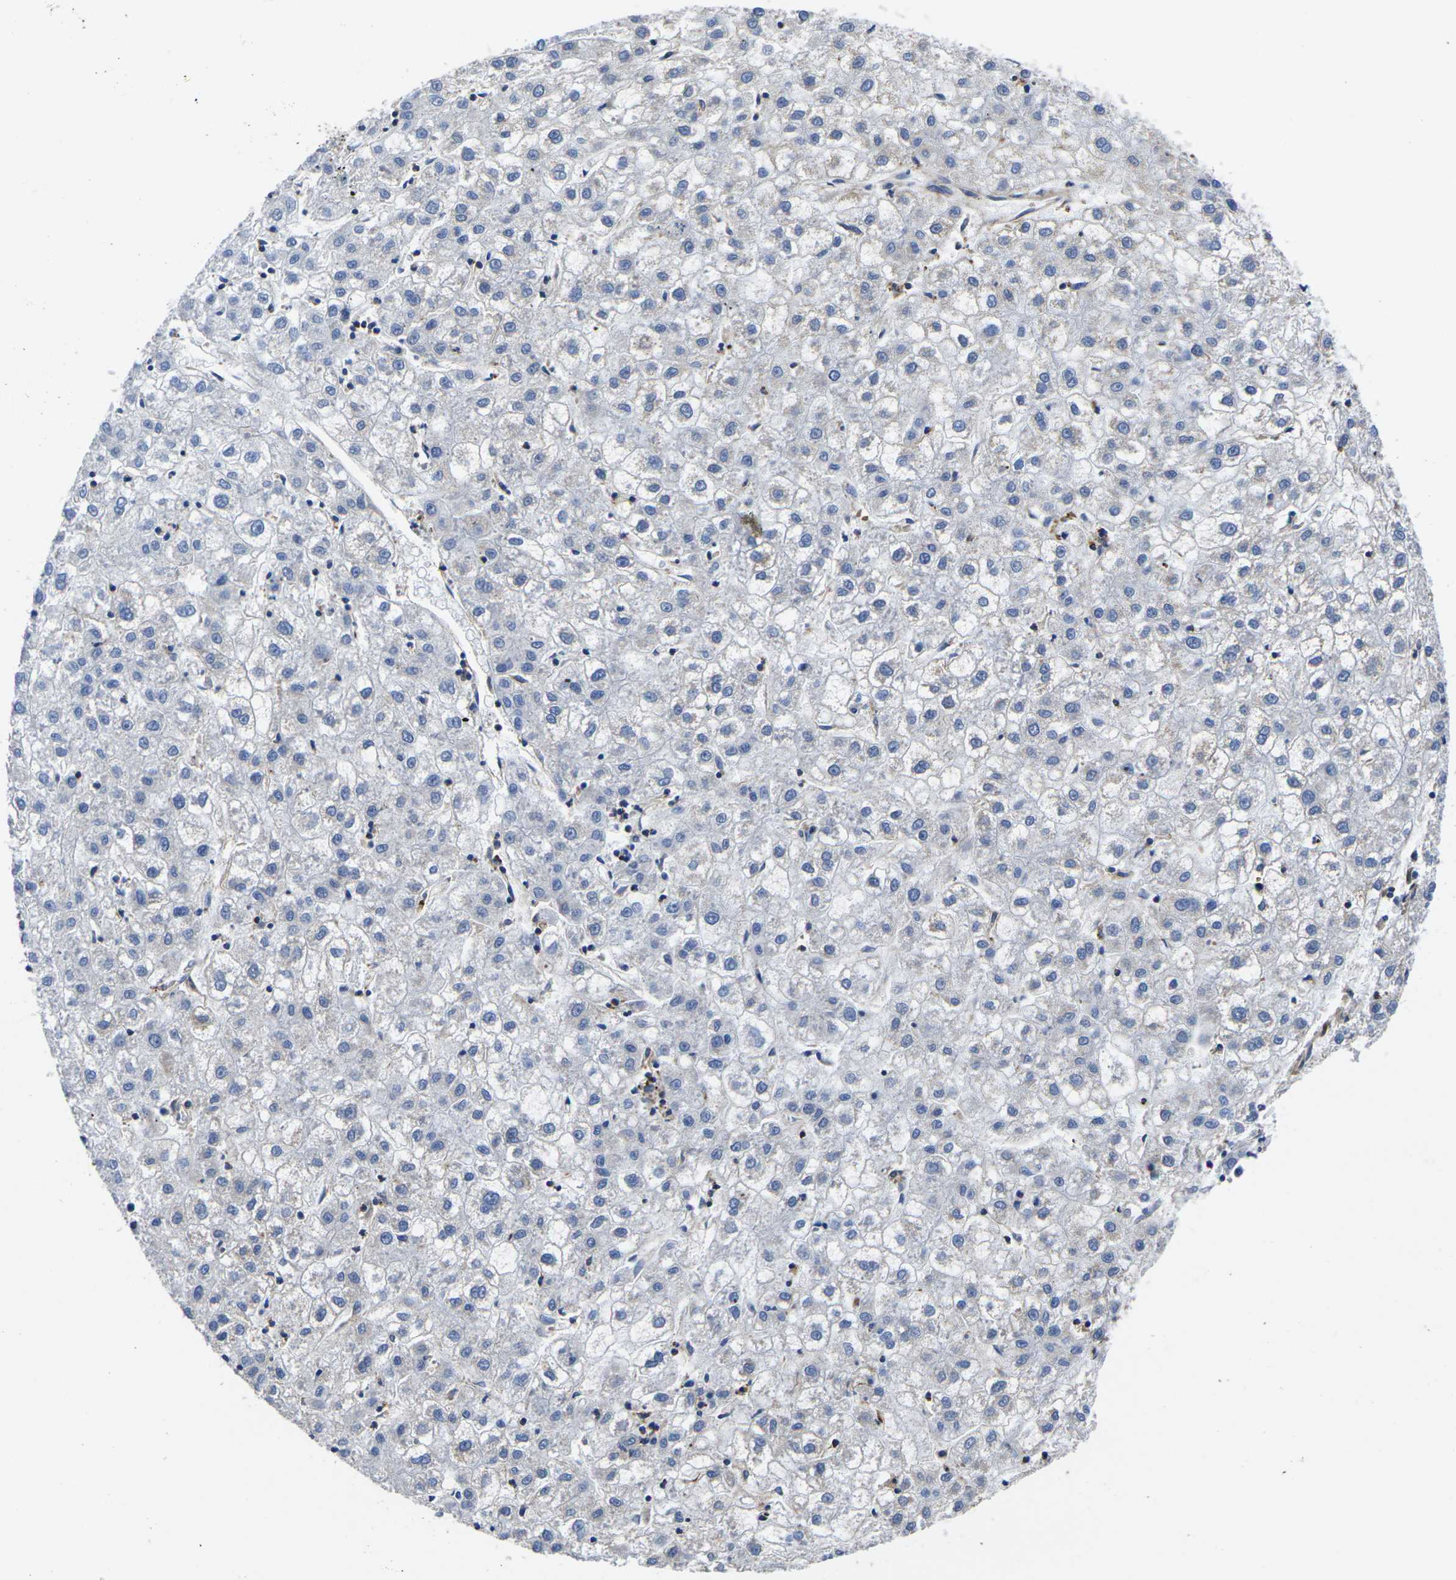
{"staining": {"intensity": "negative", "quantity": "none", "location": "none"}, "tissue": "liver cancer", "cell_type": "Tumor cells", "image_type": "cancer", "snomed": [{"axis": "morphology", "description": "Carcinoma, Hepatocellular, NOS"}, {"axis": "topography", "description": "Liver"}], "caption": "Tumor cells show no significant expression in liver hepatocellular carcinoma.", "gene": "GPR4", "patient": {"sex": "male", "age": 72}}